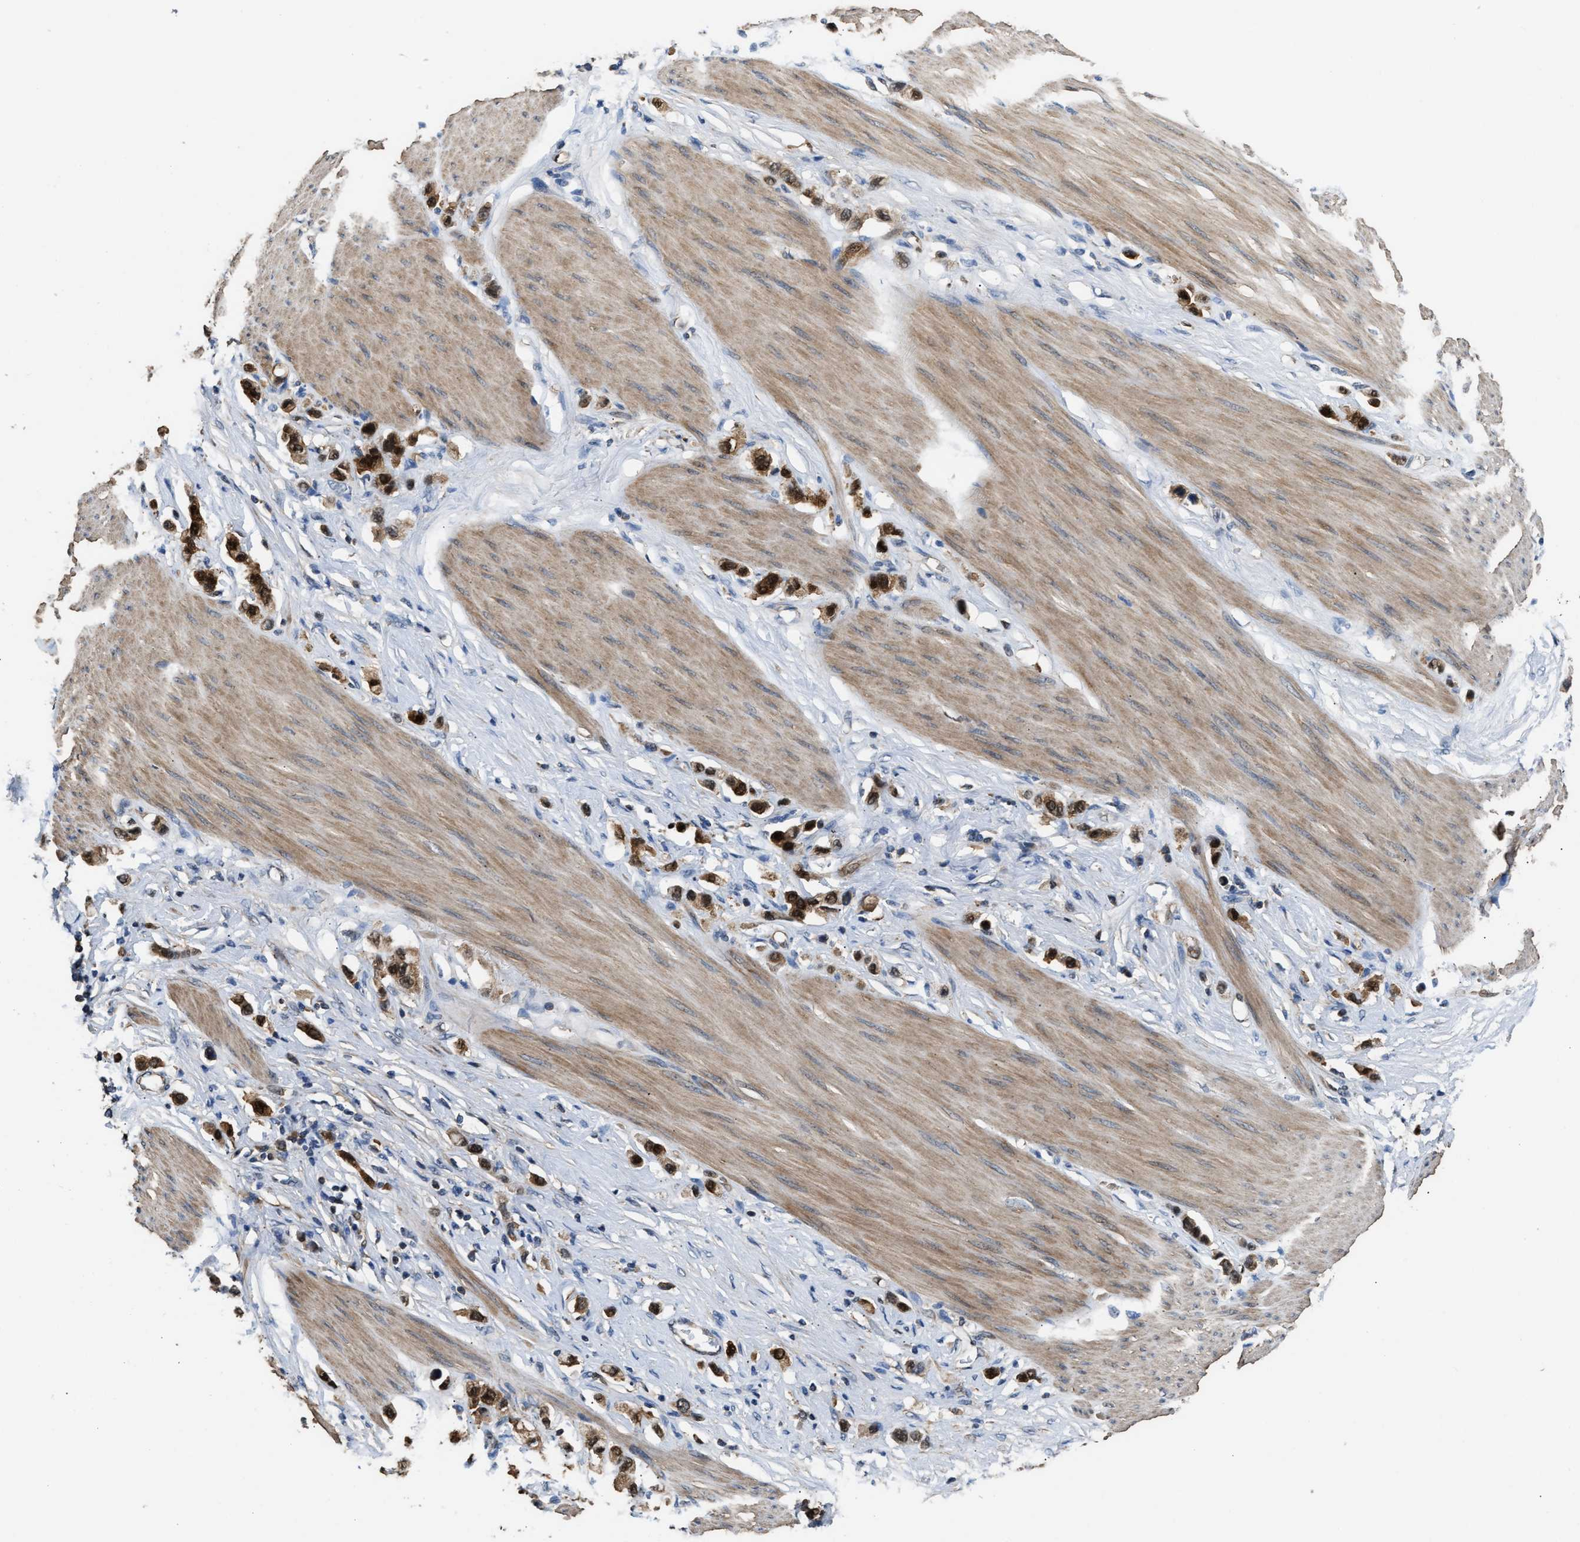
{"staining": {"intensity": "strong", "quantity": ">75%", "location": "cytoplasmic/membranous,nuclear"}, "tissue": "stomach cancer", "cell_type": "Tumor cells", "image_type": "cancer", "snomed": [{"axis": "morphology", "description": "Adenocarcinoma, NOS"}, {"axis": "topography", "description": "Stomach"}], "caption": "Stomach adenocarcinoma stained with DAB IHC displays high levels of strong cytoplasmic/membranous and nuclear staining in about >75% of tumor cells.", "gene": "PPA1", "patient": {"sex": "female", "age": 65}}